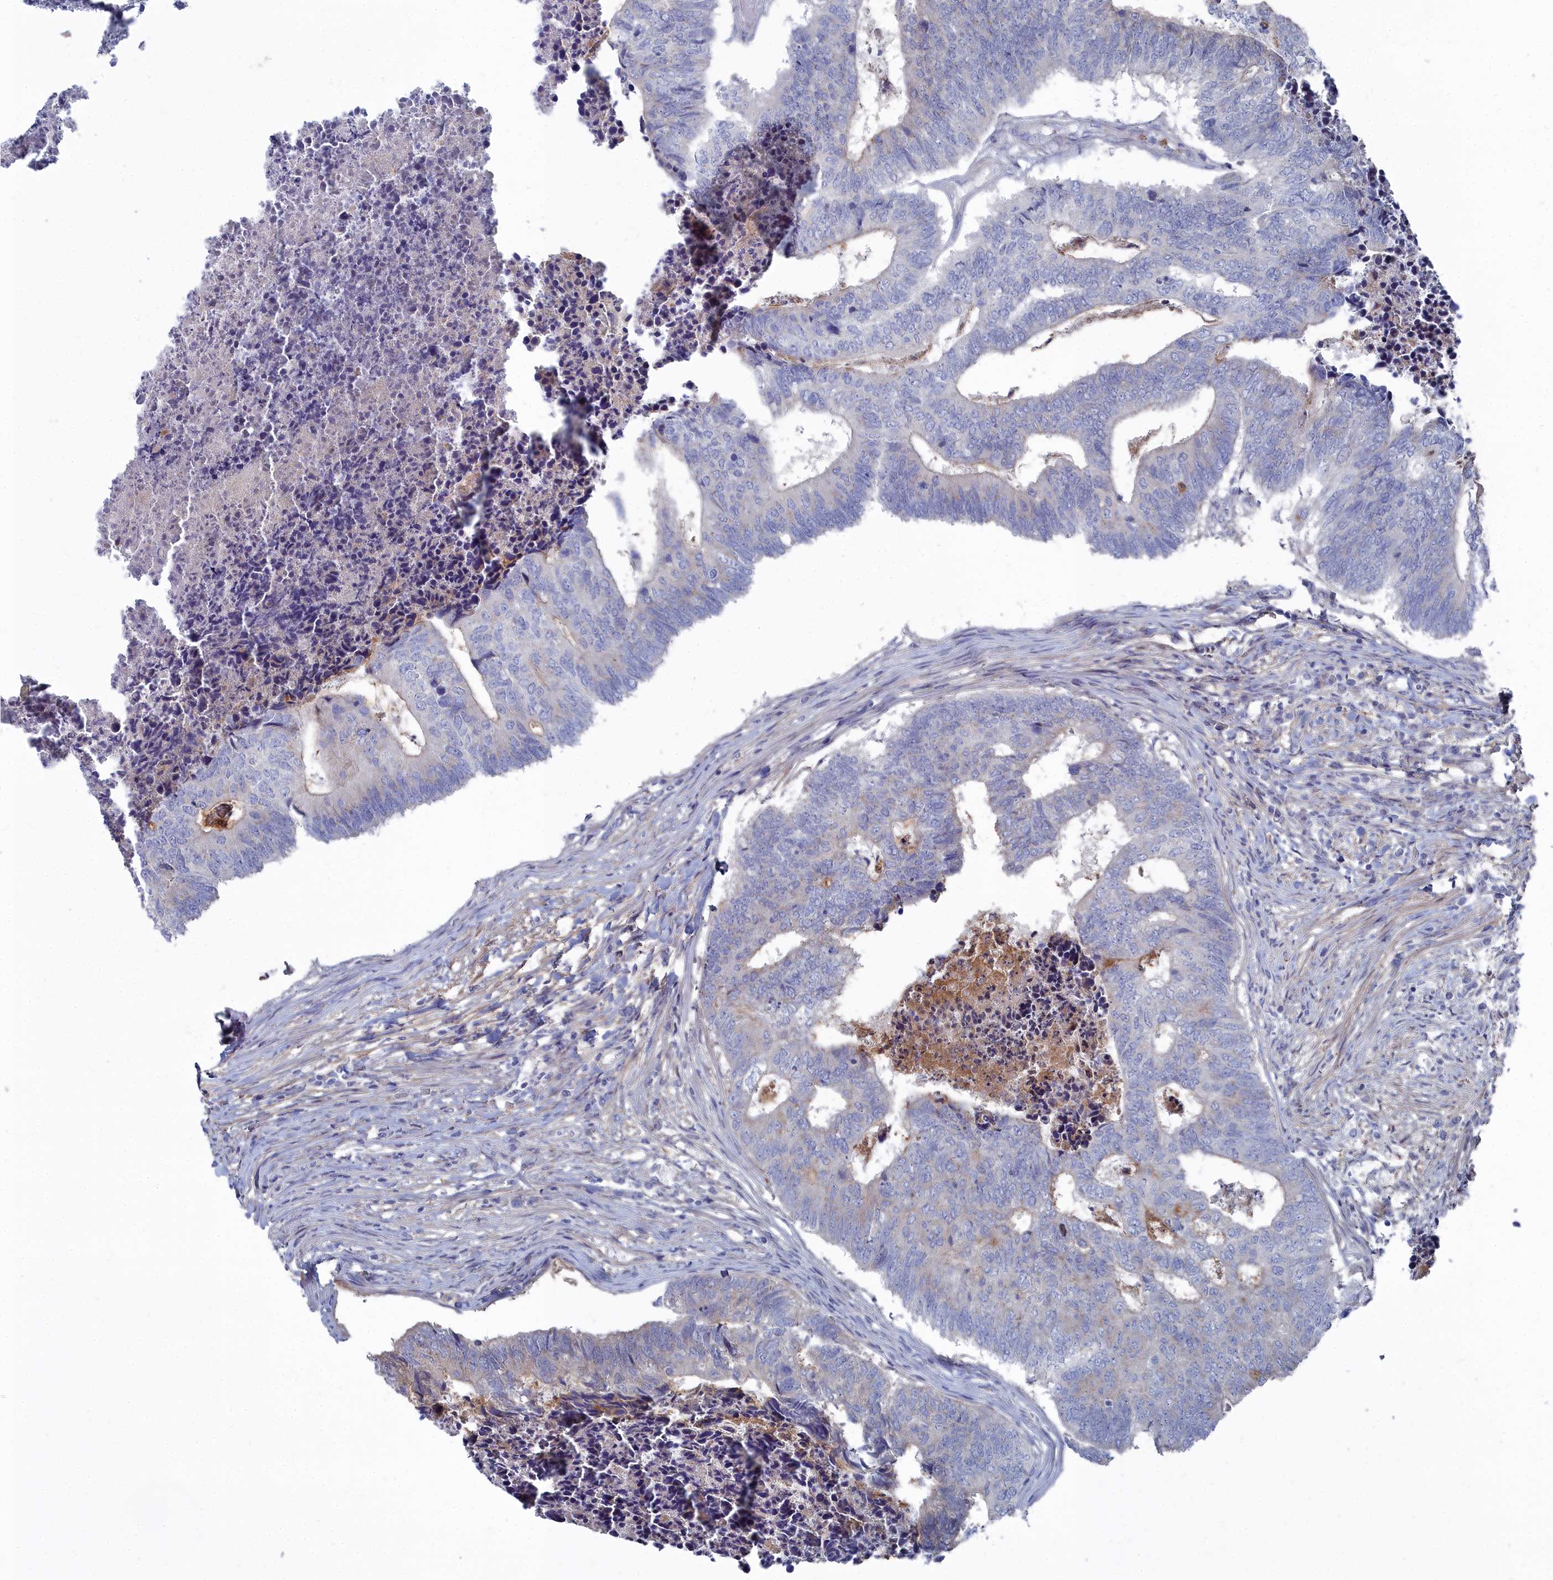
{"staining": {"intensity": "negative", "quantity": "none", "location": "none"}, "tissue": "colorectal cancer", "cell_type": "Tumor cells", "image_type": "cancer", "snomed": [{"axis": "morphology", "description": "Adenocarcinoma, NOS"}, {"axis": "topography", "description": "Colon"}], "caption": "There is no significant positivity in tumor cells of colorectal cancer.", "gene": "SHISAL2A", "patient": {"sex": "female", "age": 67}}